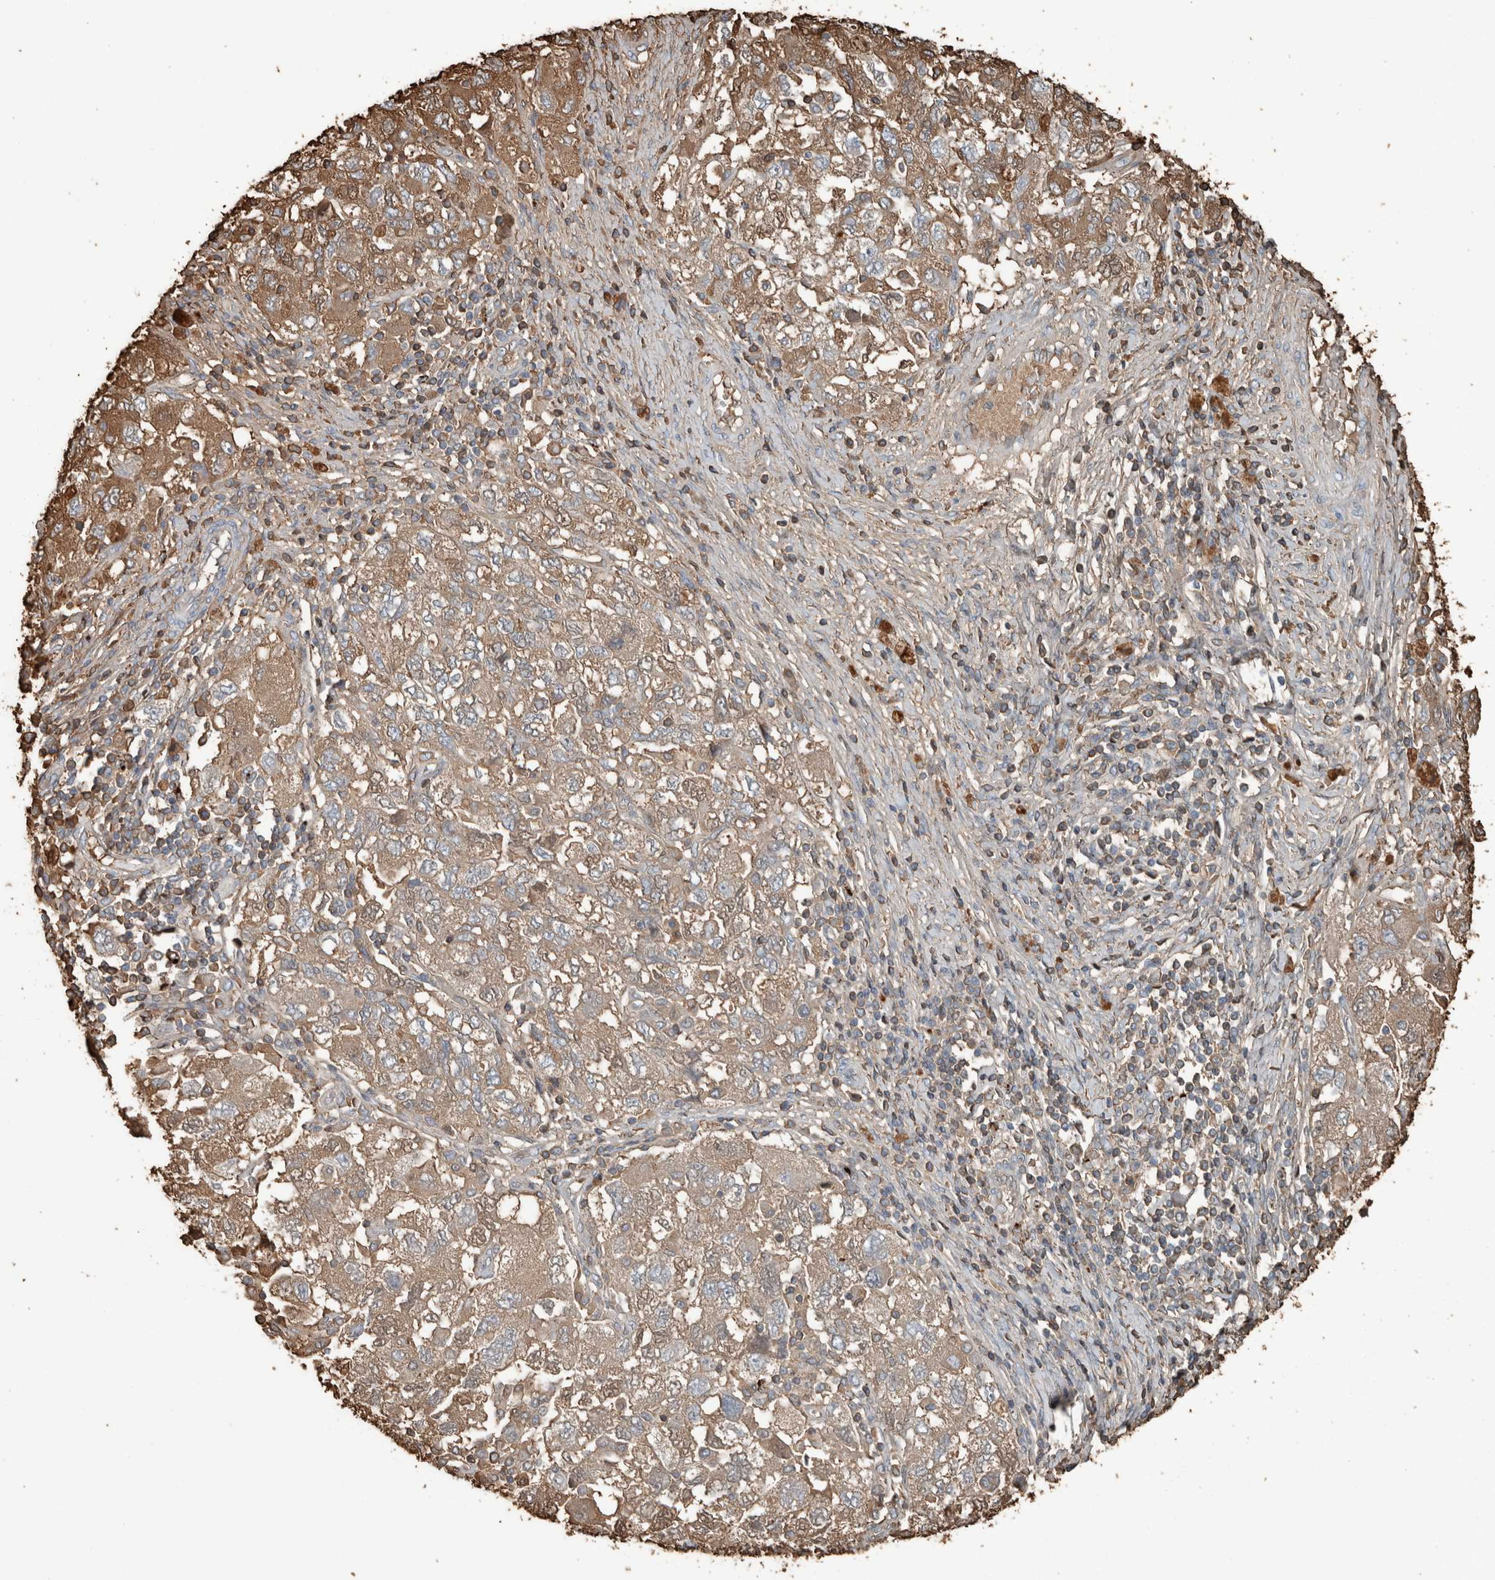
{"staining": {"intensity": "weak", "quantity": ">75%", "location": "cytoplasmic/membranous"}, "tissue": "ovarian cancer", "cell_type": "Tumor cells", "image_type": "cancer", "snomed": [{"axis": "morphology", "description": "Carcinoma, NOS"}, {"axis": "morphology", "description": "Cystadenocarcinoma, serous, NOS"}, {"axis": "topography", "description": "Ovary"}], "caption": "Tumor cells demonstrate weak cytoplasmic/membranous expression in about >75% of cells in ovarian cancer.", "gene": "USP34", "patient": {"sex": "female", "age": 69}}